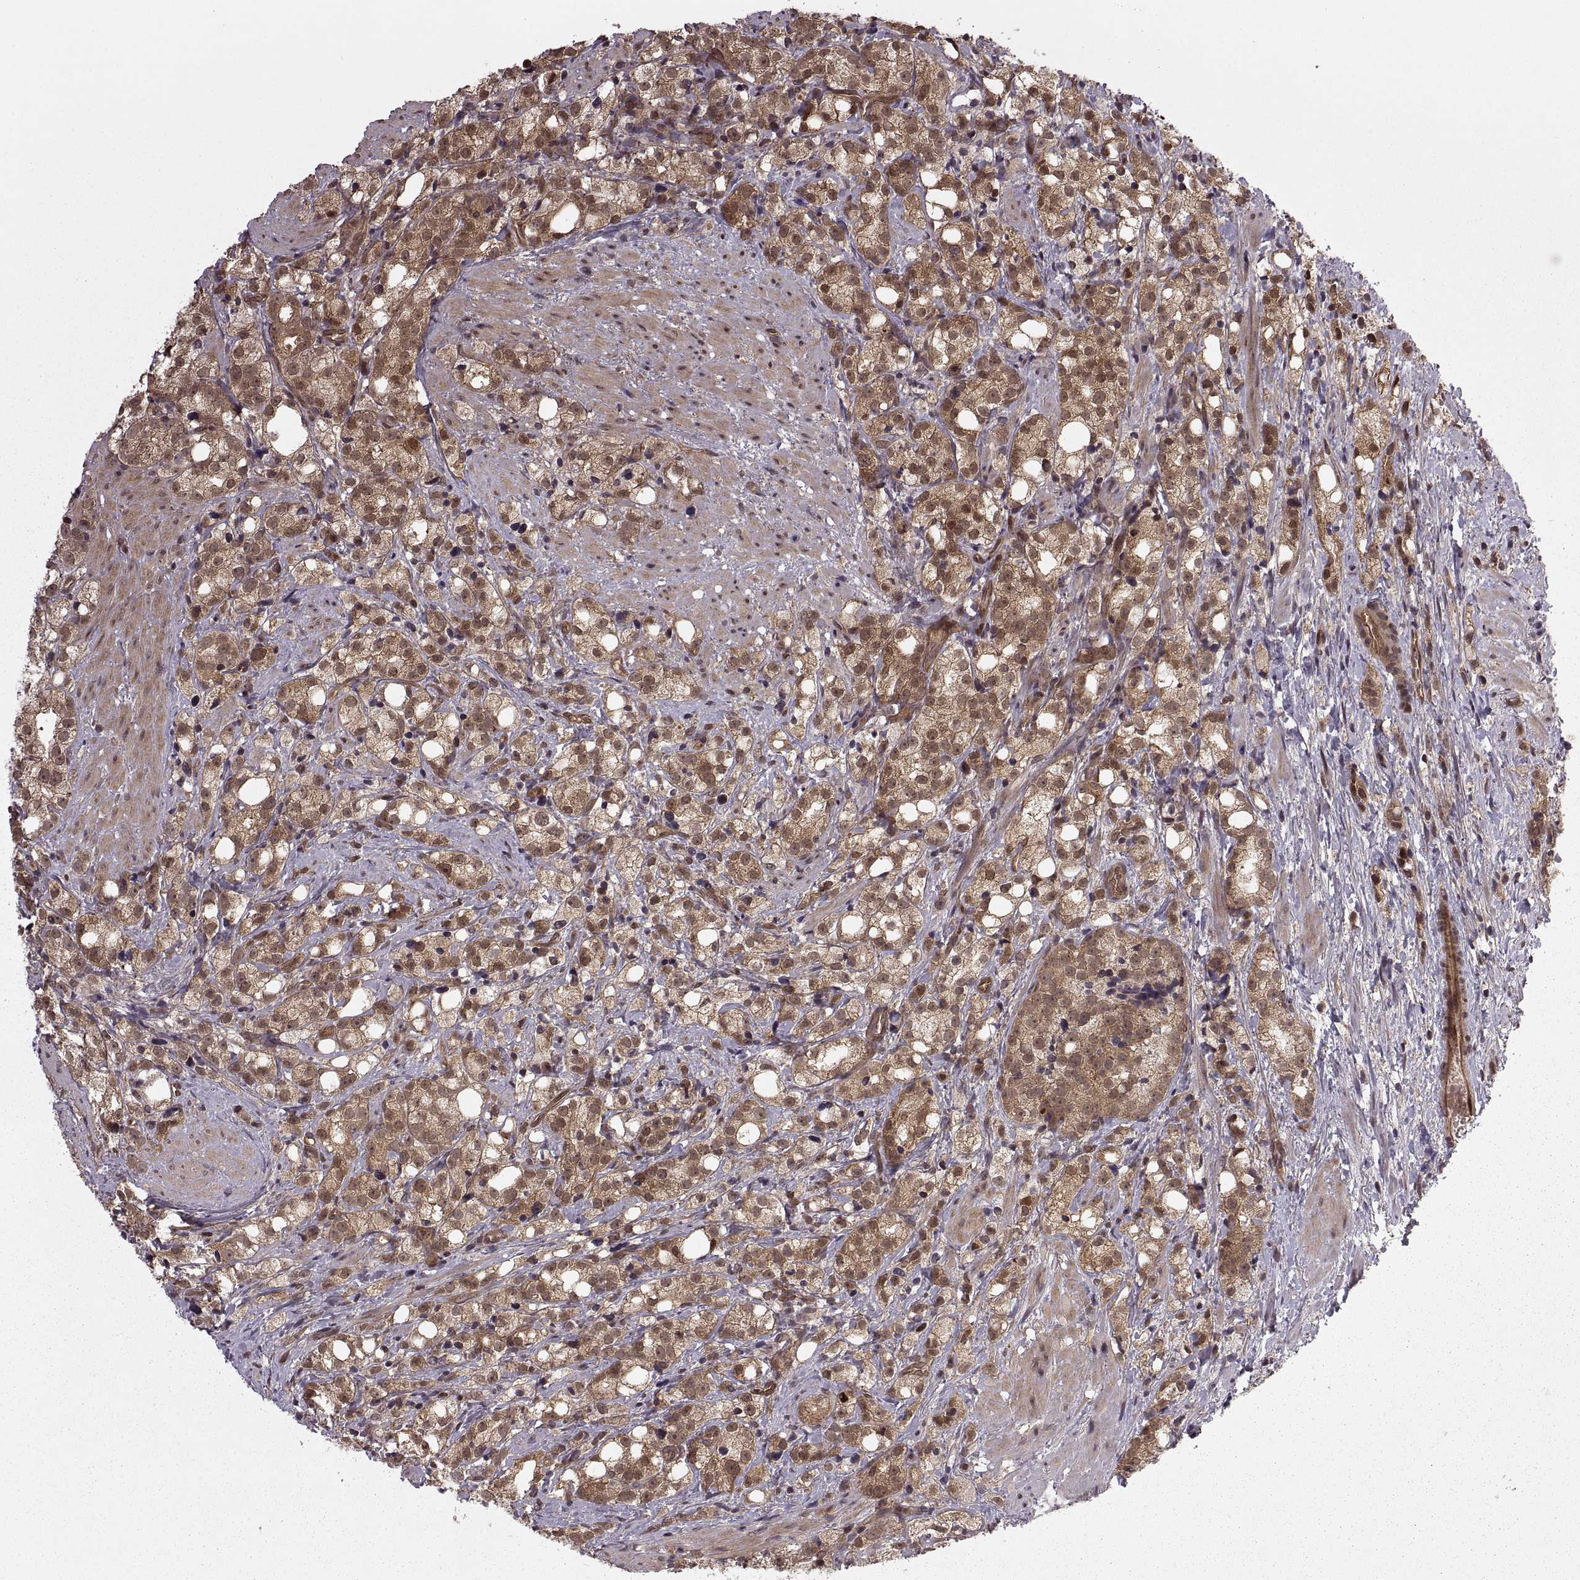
{"staining": {"intensity": "moderate", "quantity": ">75%", "location": "cytoplasmic/membranous,nuclear"}, "tissue": "prostate cancer", "cell_type": "Tumor cells", "image_type": "cancer", "snomed": [{"axis": "morphology", "description": "Adenocarcinoma, High grade"}, {"axis": "topography", "description": "Prostate"}], "caption": "Protein staining by immunohistochemistry exhibits moderate cytoplasmic/membranous and nuclear staining in about >75% of tumor cells in prostate high-grade adenocarcinoma.", "gene": "DEDD", "patient": {"sex": "male", "age": 53}}